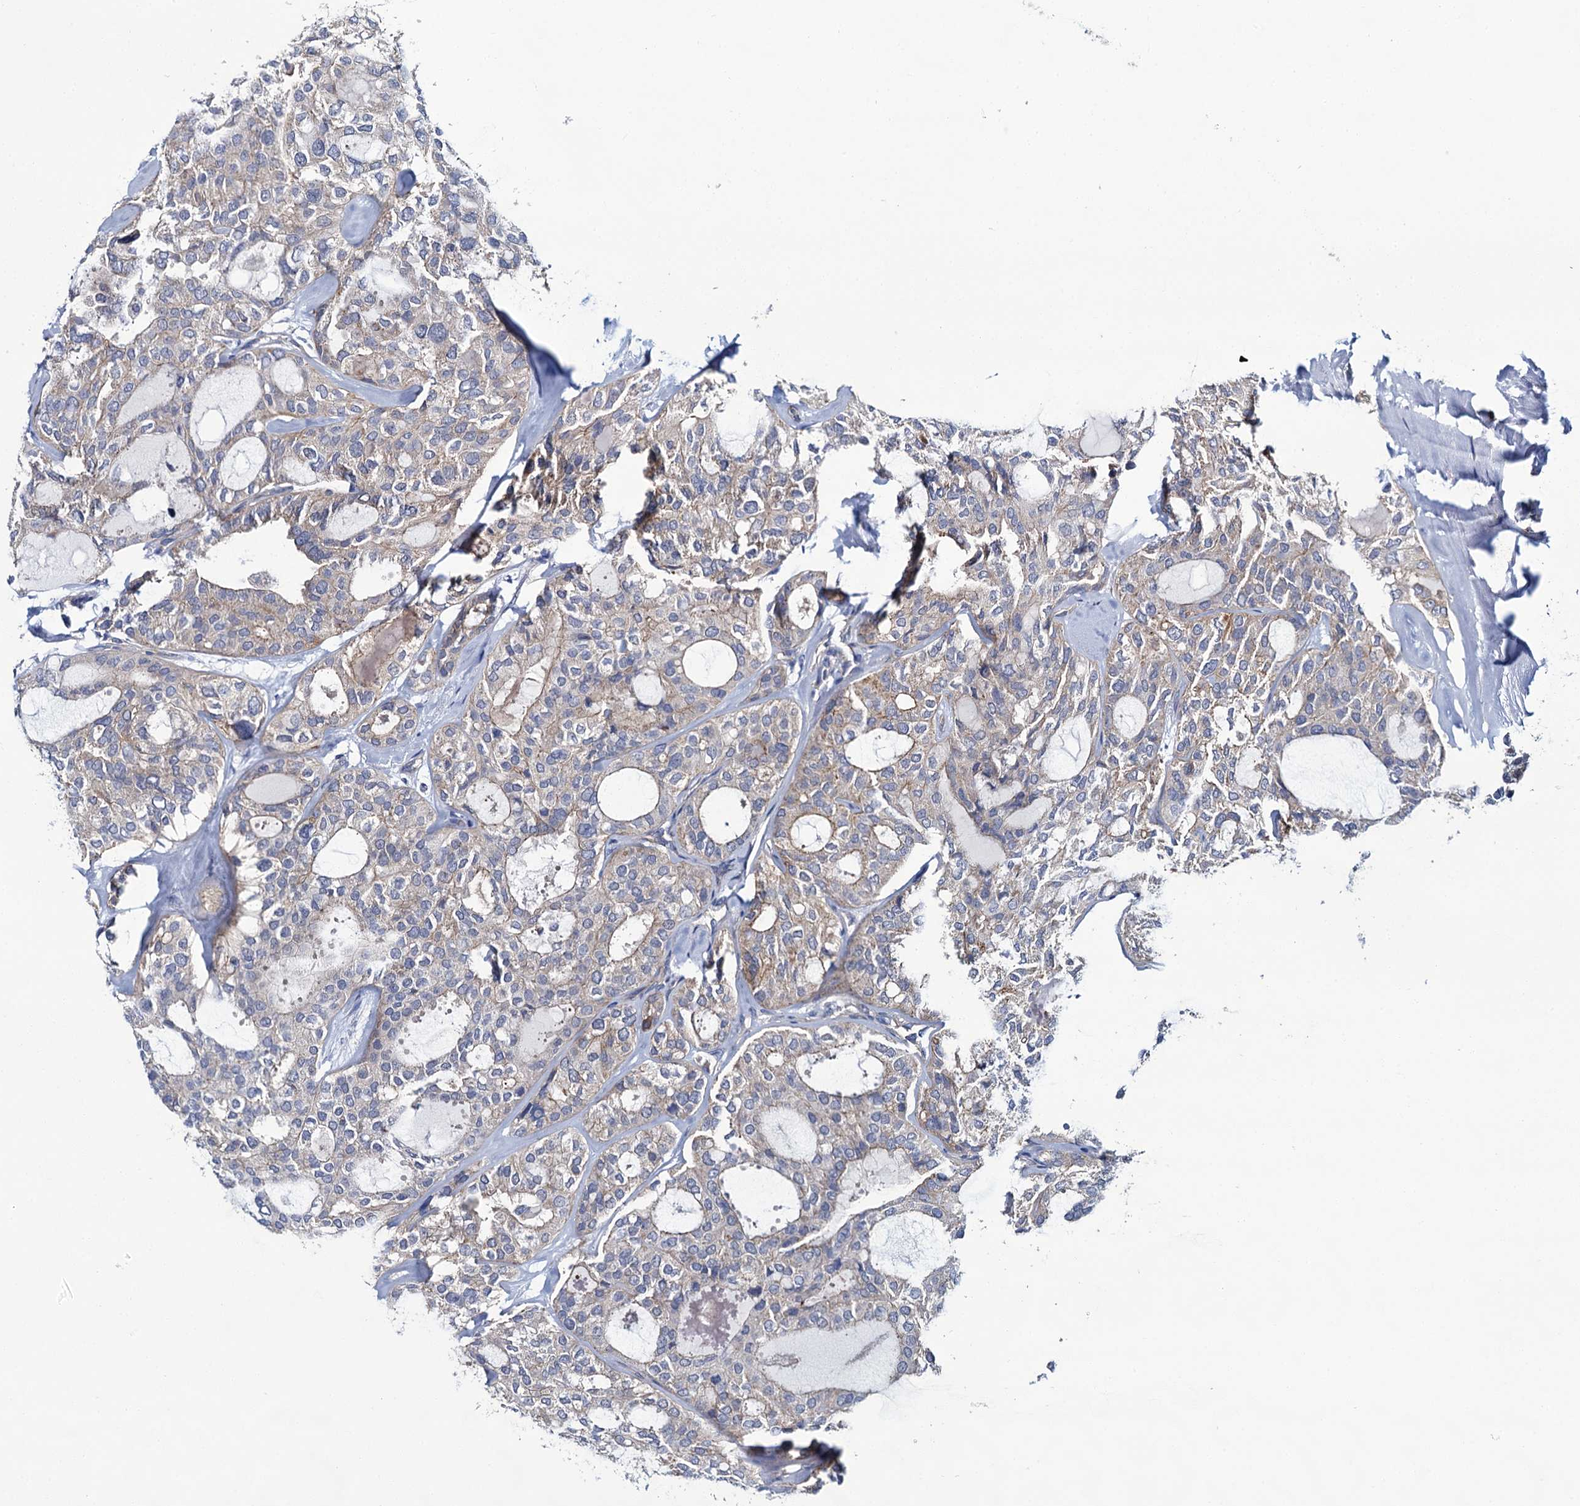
{"staining": {"intensity": "weak", "quantity": "25%-75%", "location": "cytoplasmic/membranous"}, "tissue": "thyroid cancer", "cell_type": "Tumor cells", "image_type": "cancer", "snomed": [{"axis": "morphology", "description": "Follicular adenoma carcinoma, NOS"}, {"axis": "topography", "description": "Thyroid gland"}], "caption": "Follicular adenoma carcinoma (thyroid) stained for a protein reveals weak cytoplasmic/membranous positivity in tumor cells.", "gene": "CEP295", "patient": {"sex": "male", "age": 75}}